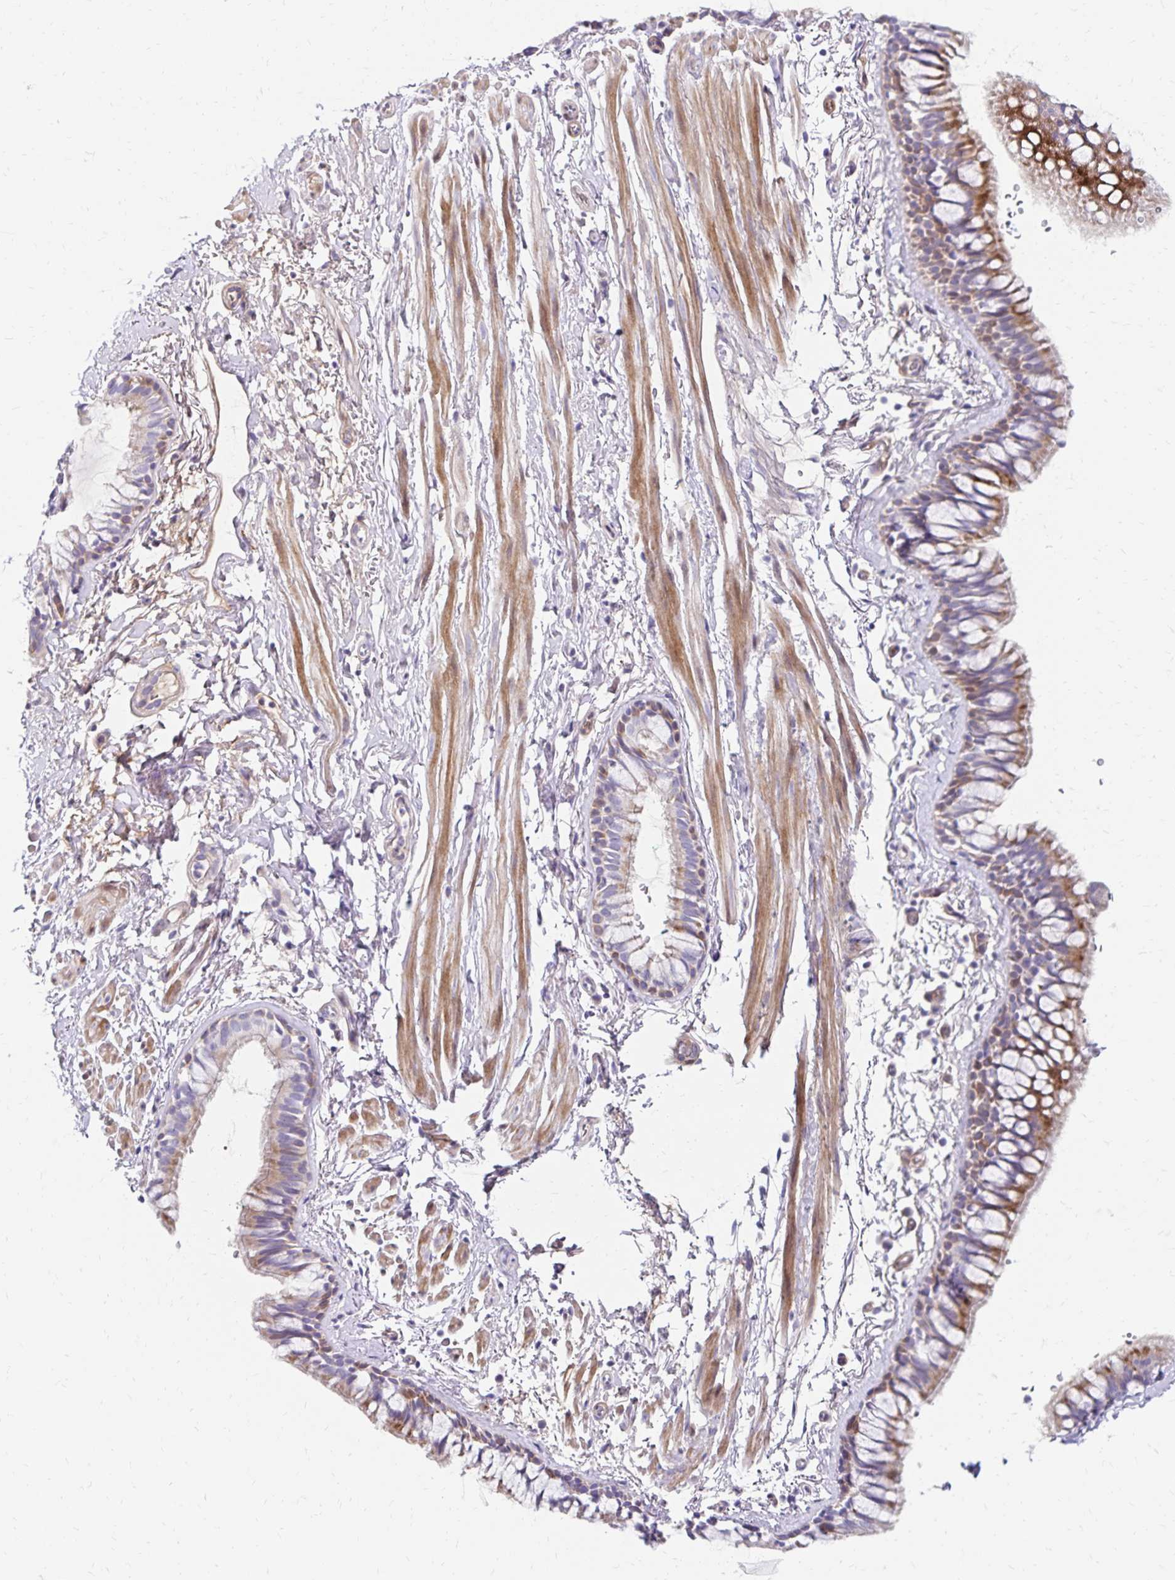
{"staining": {"intensity": "moderate", "quantity": "25%-75%", "location": "cytoplasmic/membranous"}, "tissue": "bronchus", "cell_type": "Respiratory epithelial cells", "image_type": "normal", "snomed": [{"axis": "morphology", "description": "Normal tissue, NOS"}, {"axis": "topography", "description": "Lymph node"}, {"axis": "topography", "description": "Cartilage tissue"}, {"axis": "topography", "description": "Bronchus"}], "caption": "A photomicrograph of human bronchus stained for a protein reveals moderate cytoplasmic/membranous brown staining in respiratory epithelial cells. The staining is performed using DAB (3,3'-diaminobenzidine) brown chromogen to label protein expression. The nuclei are counter-stained blue using hematoxylin.", "gene": "NECAP1", "patient": {"sex": "female", "age": 70}}